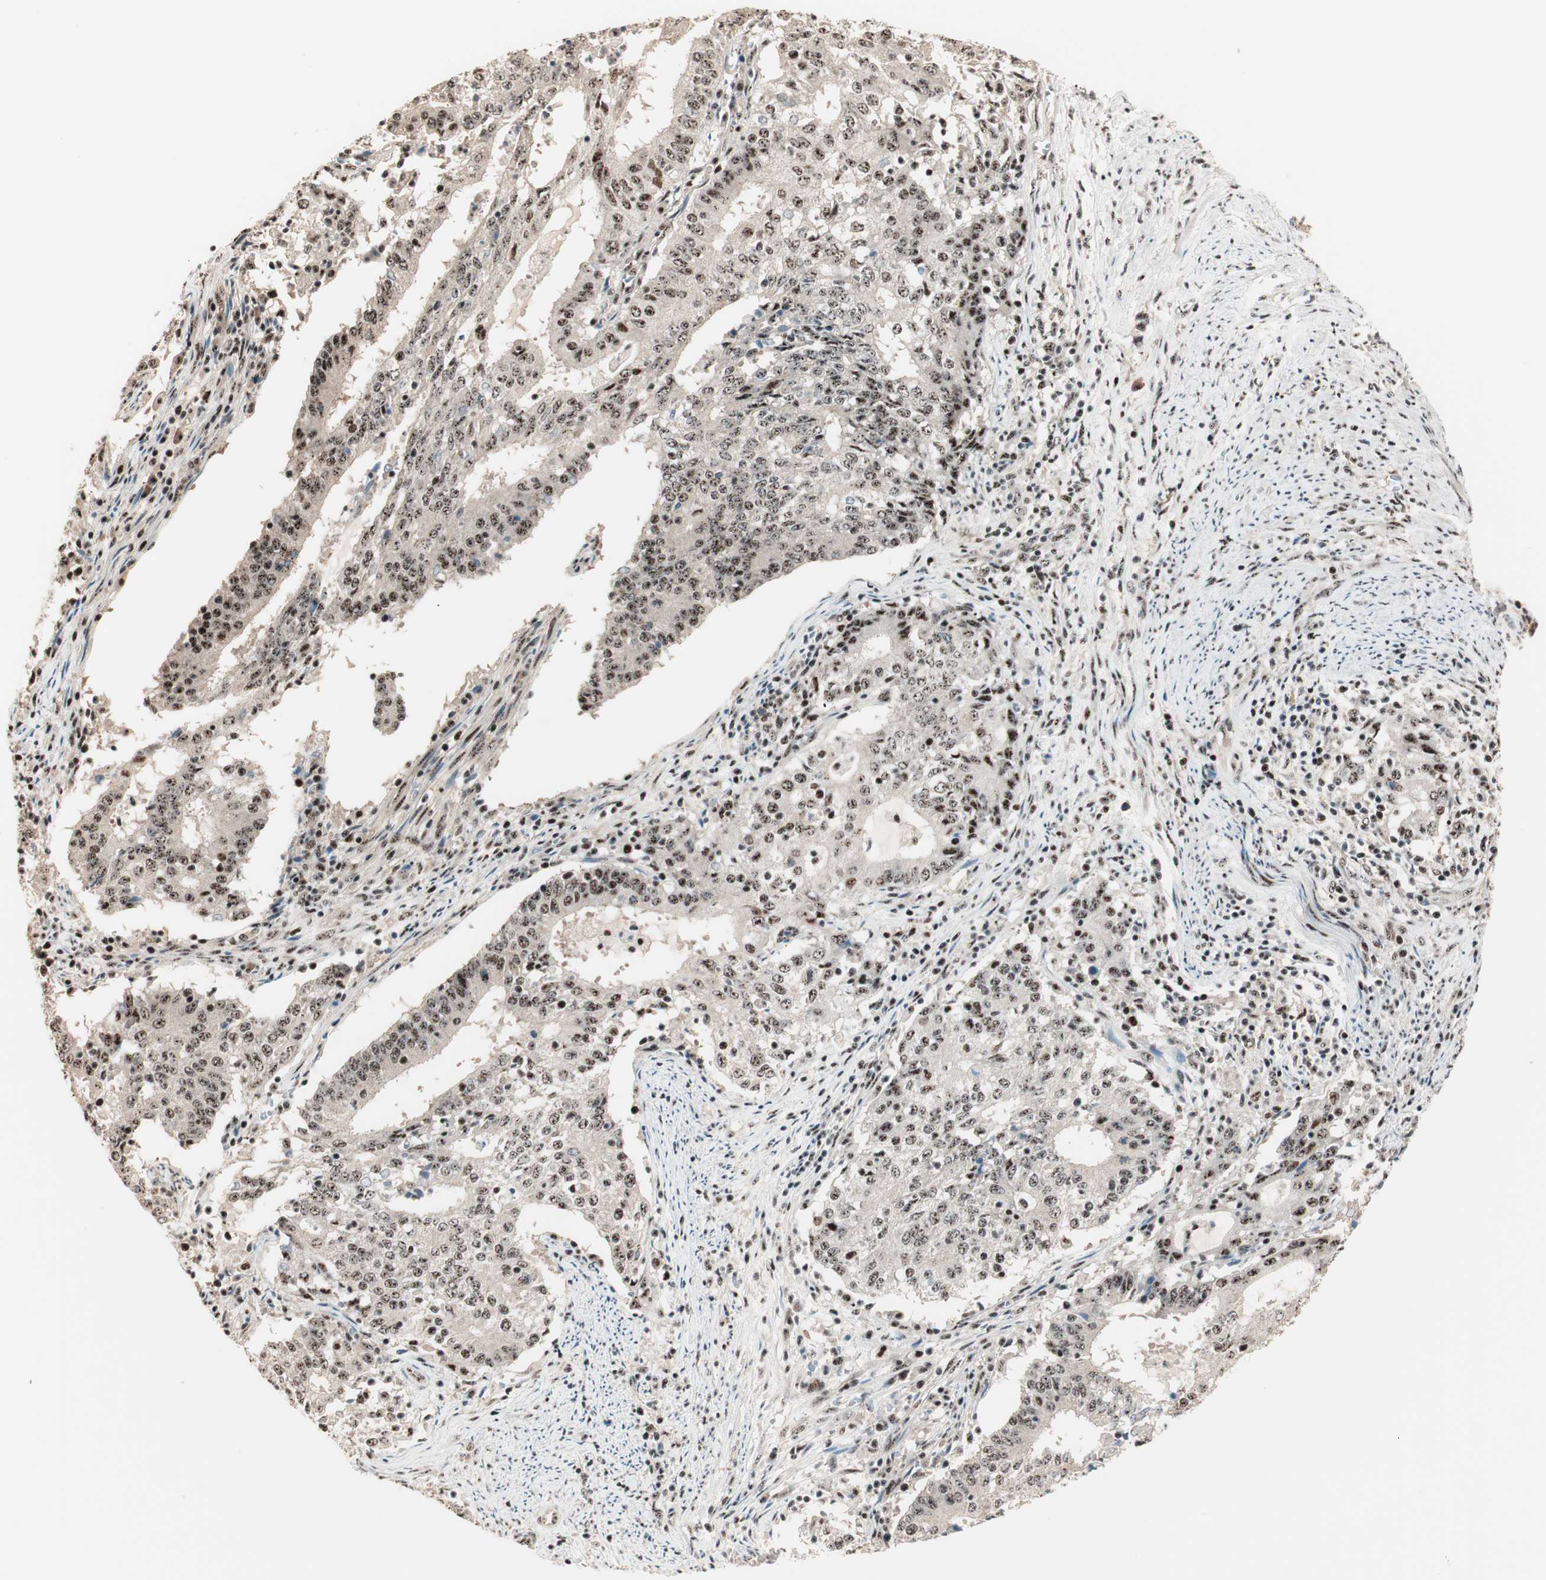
{"staining": {"intensity": "strong", "quantity": ">75%", "location": "nuclear"}, "tissue": "cervical cancer", "cell_type": "Tumor cells", "image_type": "cancer", "snomed": [{"axis": "morphology", "description": "Adenocarcinoma, NOS"}, {"axis": "topography", "description": "Cervix"}], "caption": "Tumor cells exhibit high levels of strong nuclear staining in approximately >75% of cells in human cervical cancer (adenocarcinoma).", "gene": "NR5A2", "patient": {"sex": "female", "age": 44}}